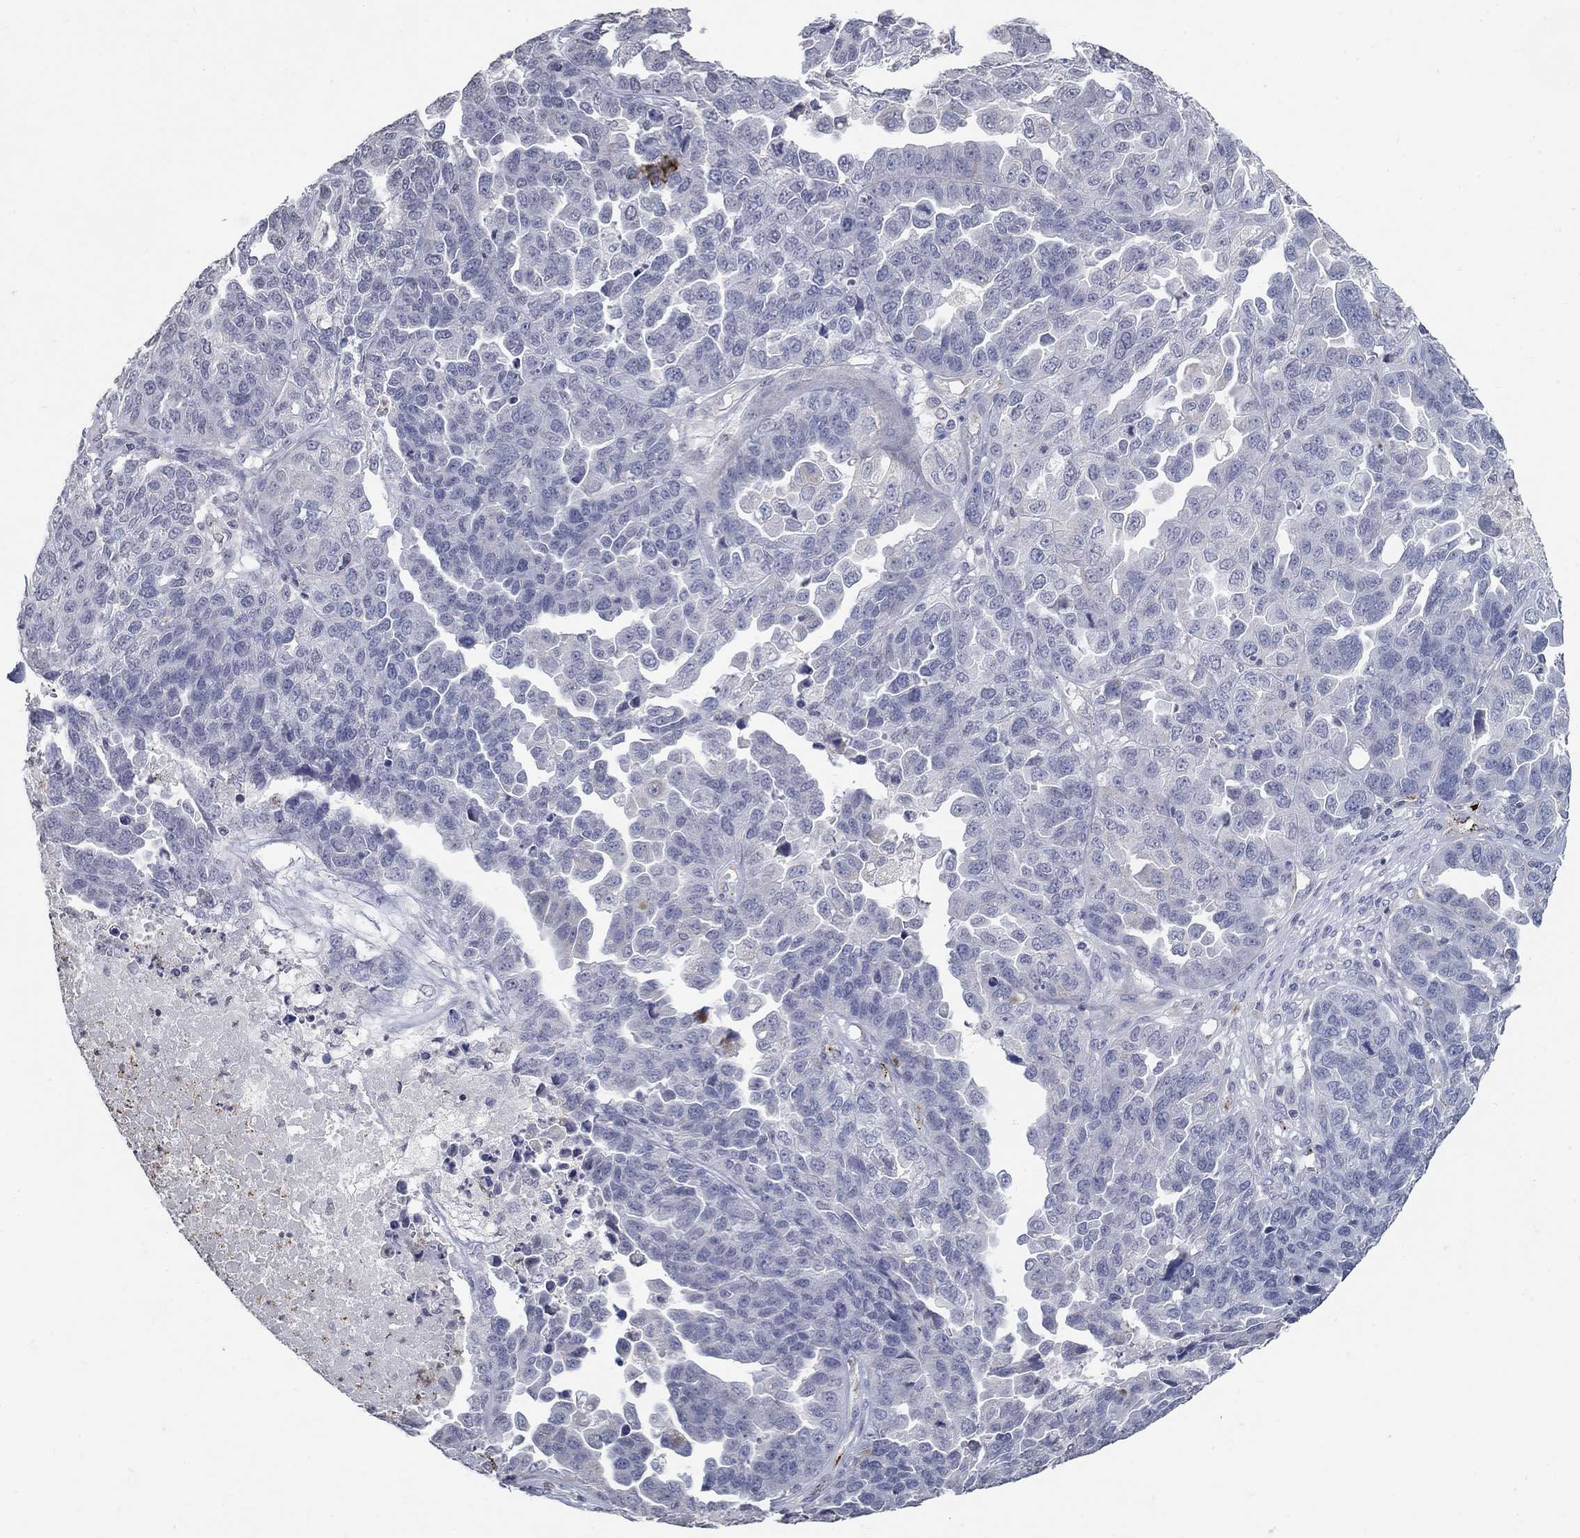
{"staining": {"intensity": "negative", "quantity": "none", "location": "none"}, "tissue": "ovarian cancer", "cell_type": "Tumor cells", "image_type": "cancer", "snomed": [{"axis": "morphology", "description": "Cystadenocarcinoma, serous, NOS"}, {"axis": "topography", "description": "Ovary"}], "caption": "Tumor cells show no significant positivity in serous cystadenocarcinoma (ovarian). The staining is performed using DAB brown chromogen with nuclei counter-stained in using hematoxylin.", "gene": "TINAG", "patient": {"sex": "female", "age": 87}}